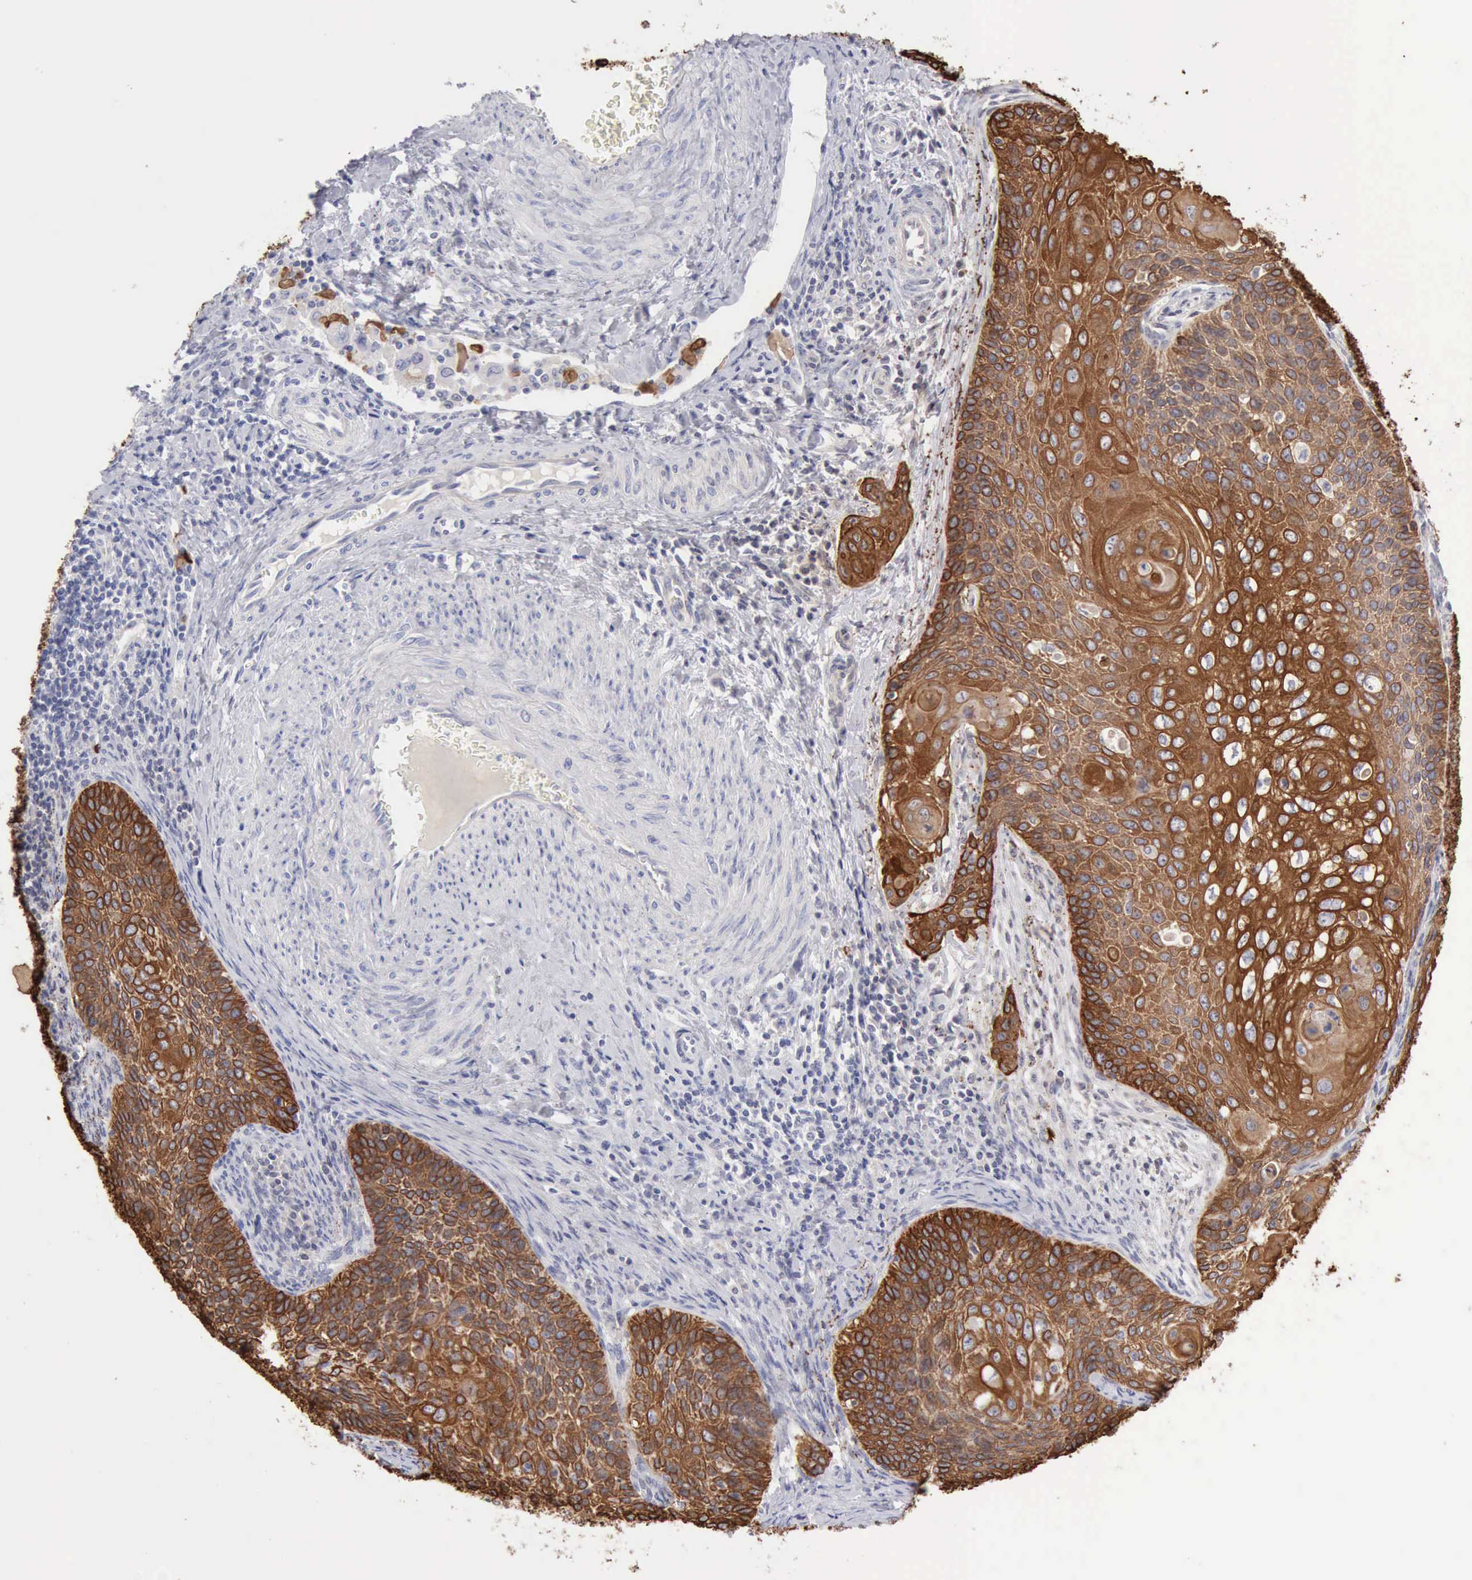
{"staining": {"intensity": "strong", "quantity": ">75%", "location": "cytoplasmic/membranous"}, "tissue": "cervical cancer", "cell_type": "Tumor cells", "image_type": "cancer", "snomed": [{"axis": "morphology", "description": "Squamous cell carcinoma, NOS"}, {"axis": "topography", "description": "Cervix"}], "caption": "Human cervical squamous cell carcinoma stained for a protein (brown) shows strong cytoplasmic/membranous positive expression in approximately >75% of tumor cells.", "gene": "KRT5", "patient": {"sex": "female", "age": 33}}